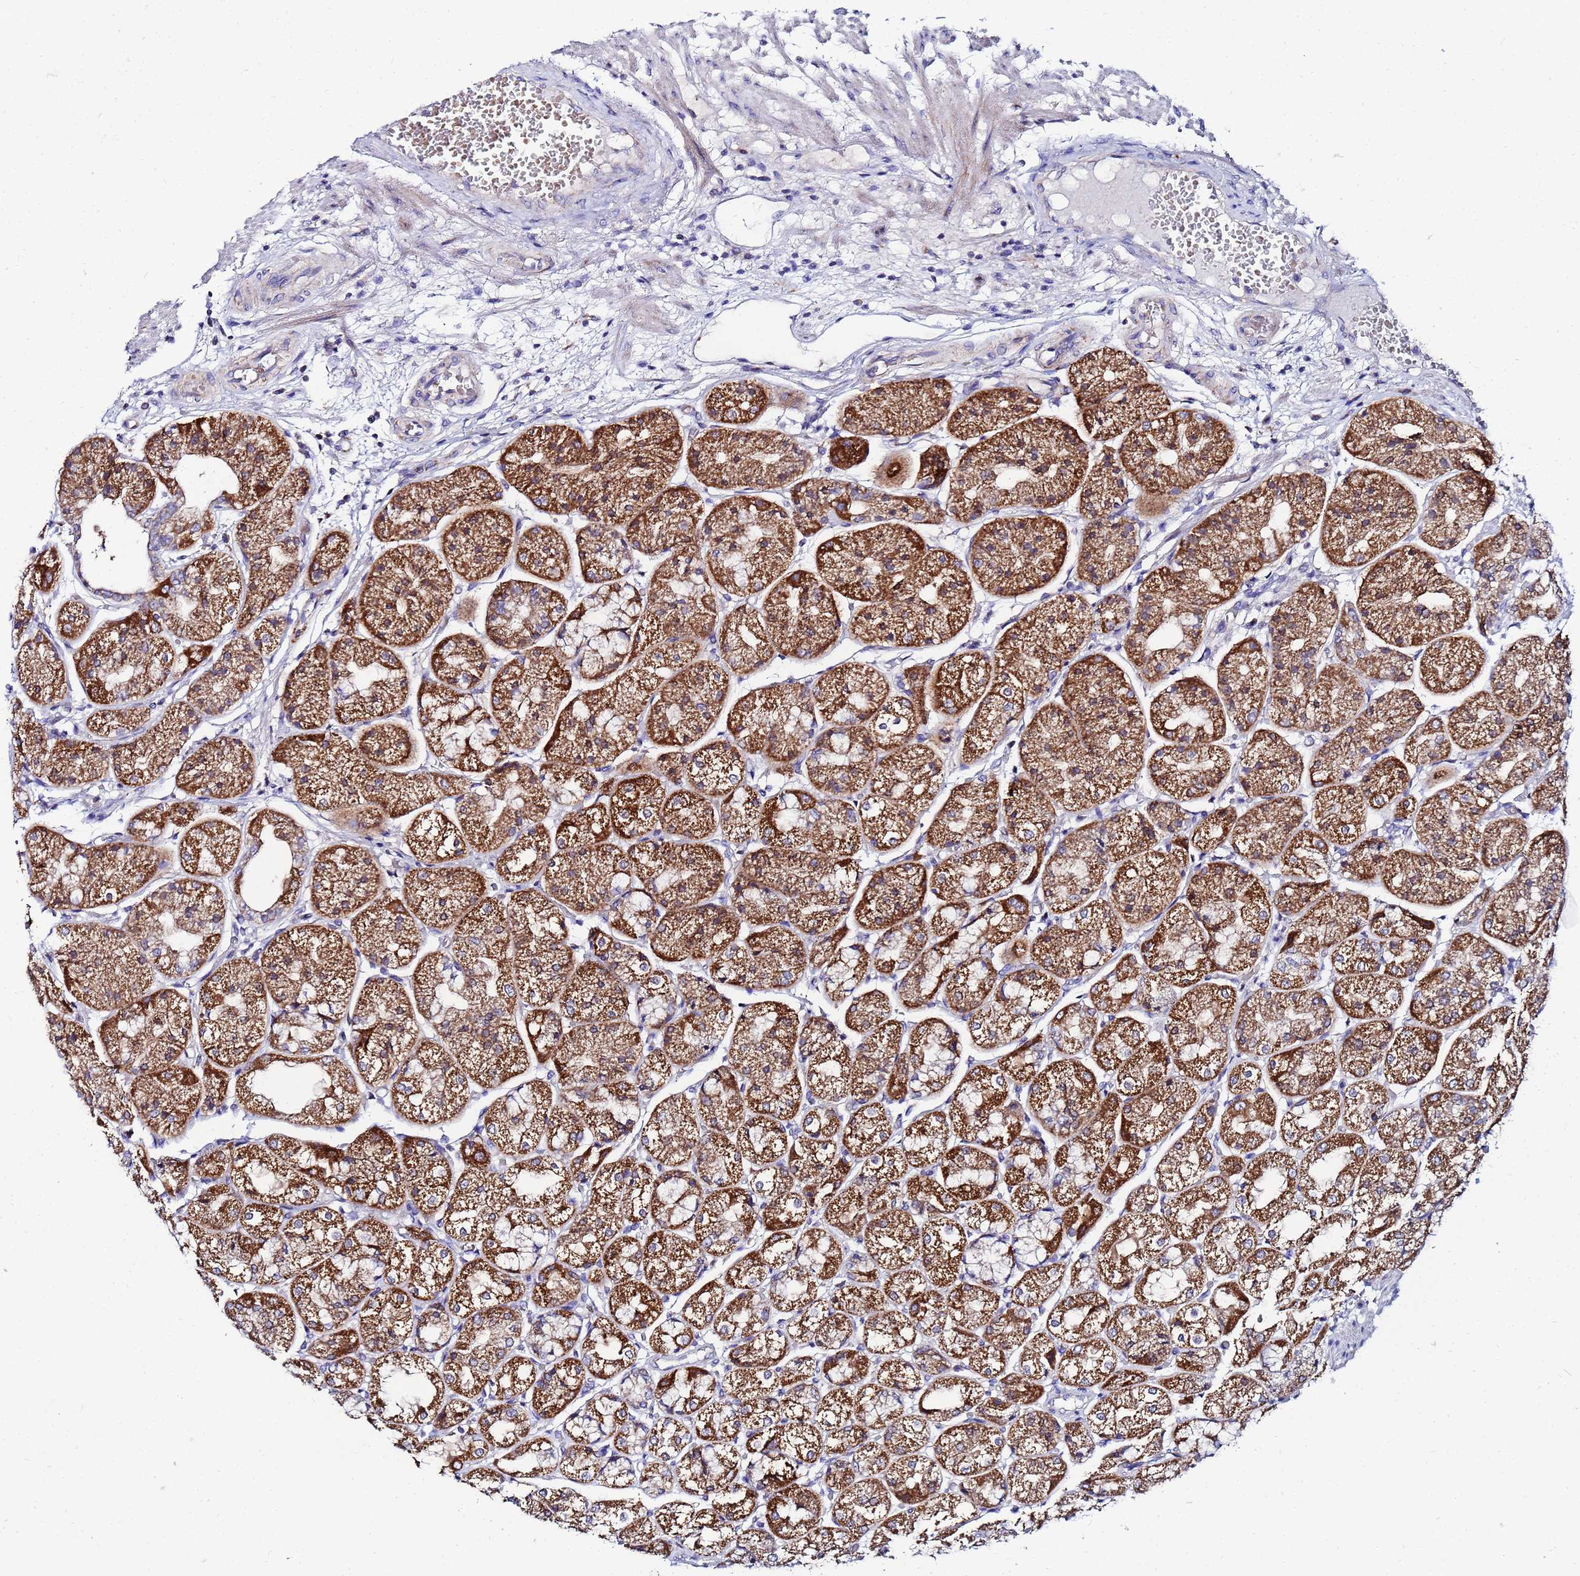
{"staining": {"intensity": "strong", "quantity": ">75%", "location": "cytoplasmic/membranous"}, "tissue": "stomach", "cell_type": "Glandular cells", "image_type": "normal", "snomed": [{"axis": "morphology", "description": "Normal tissue, NOS"}, {"axis": "topography", "description": "Stomach, upper"}], "caption": "A photomicrograph showing strong cytoplasmic/membranous positivity in about >75% of glandular cells in normal stomach, as visualized by brown immunohistochemical staining.", "gene": "FAHD2A", "patient": {"sex": "male", "age": 72}}